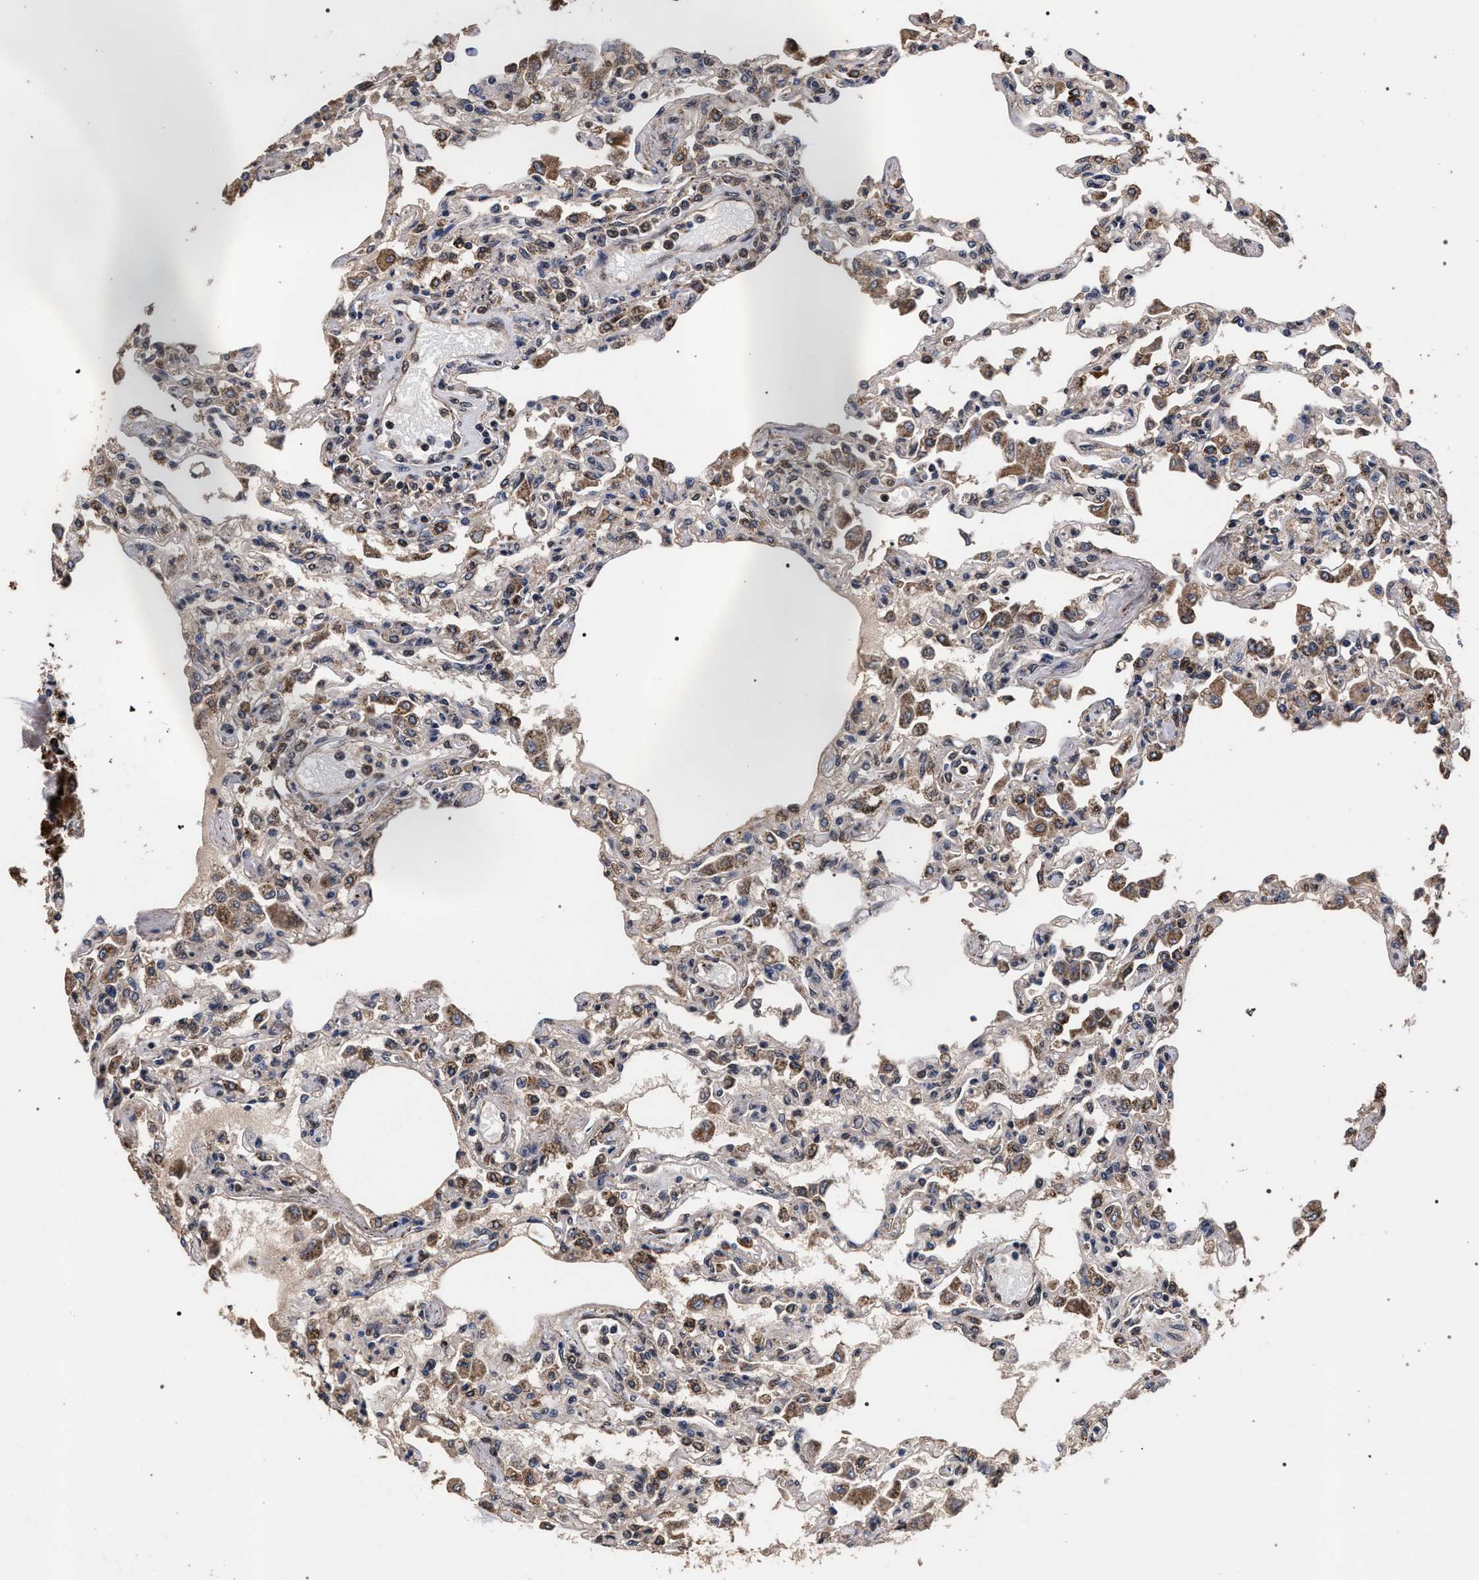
{"staining": {"intensity": "moderate", "quantity": "25%-75%", "location": "cytoplasmic/membranous,nuclear"}, "tissue": "lung", "cell_type": "Alveolar cells", "image_type": "normal", "snomed": [{"axis": "morphology", "description": "Normal tissue, NOS"}, {"axis": "topography", "description": "Bronchus"}, {"axis": "topography", "description": "Lung"}], "caption": "Moderate cytoplasmic/membranous,nuclear protein positivity is identified in approximately 25%-75% of alveolar cells in lung. (DAB IHC with brightfield microscopy, high magnification).", "gene": "ACOX1", "patient": {"sex": "female", "age": 49}}